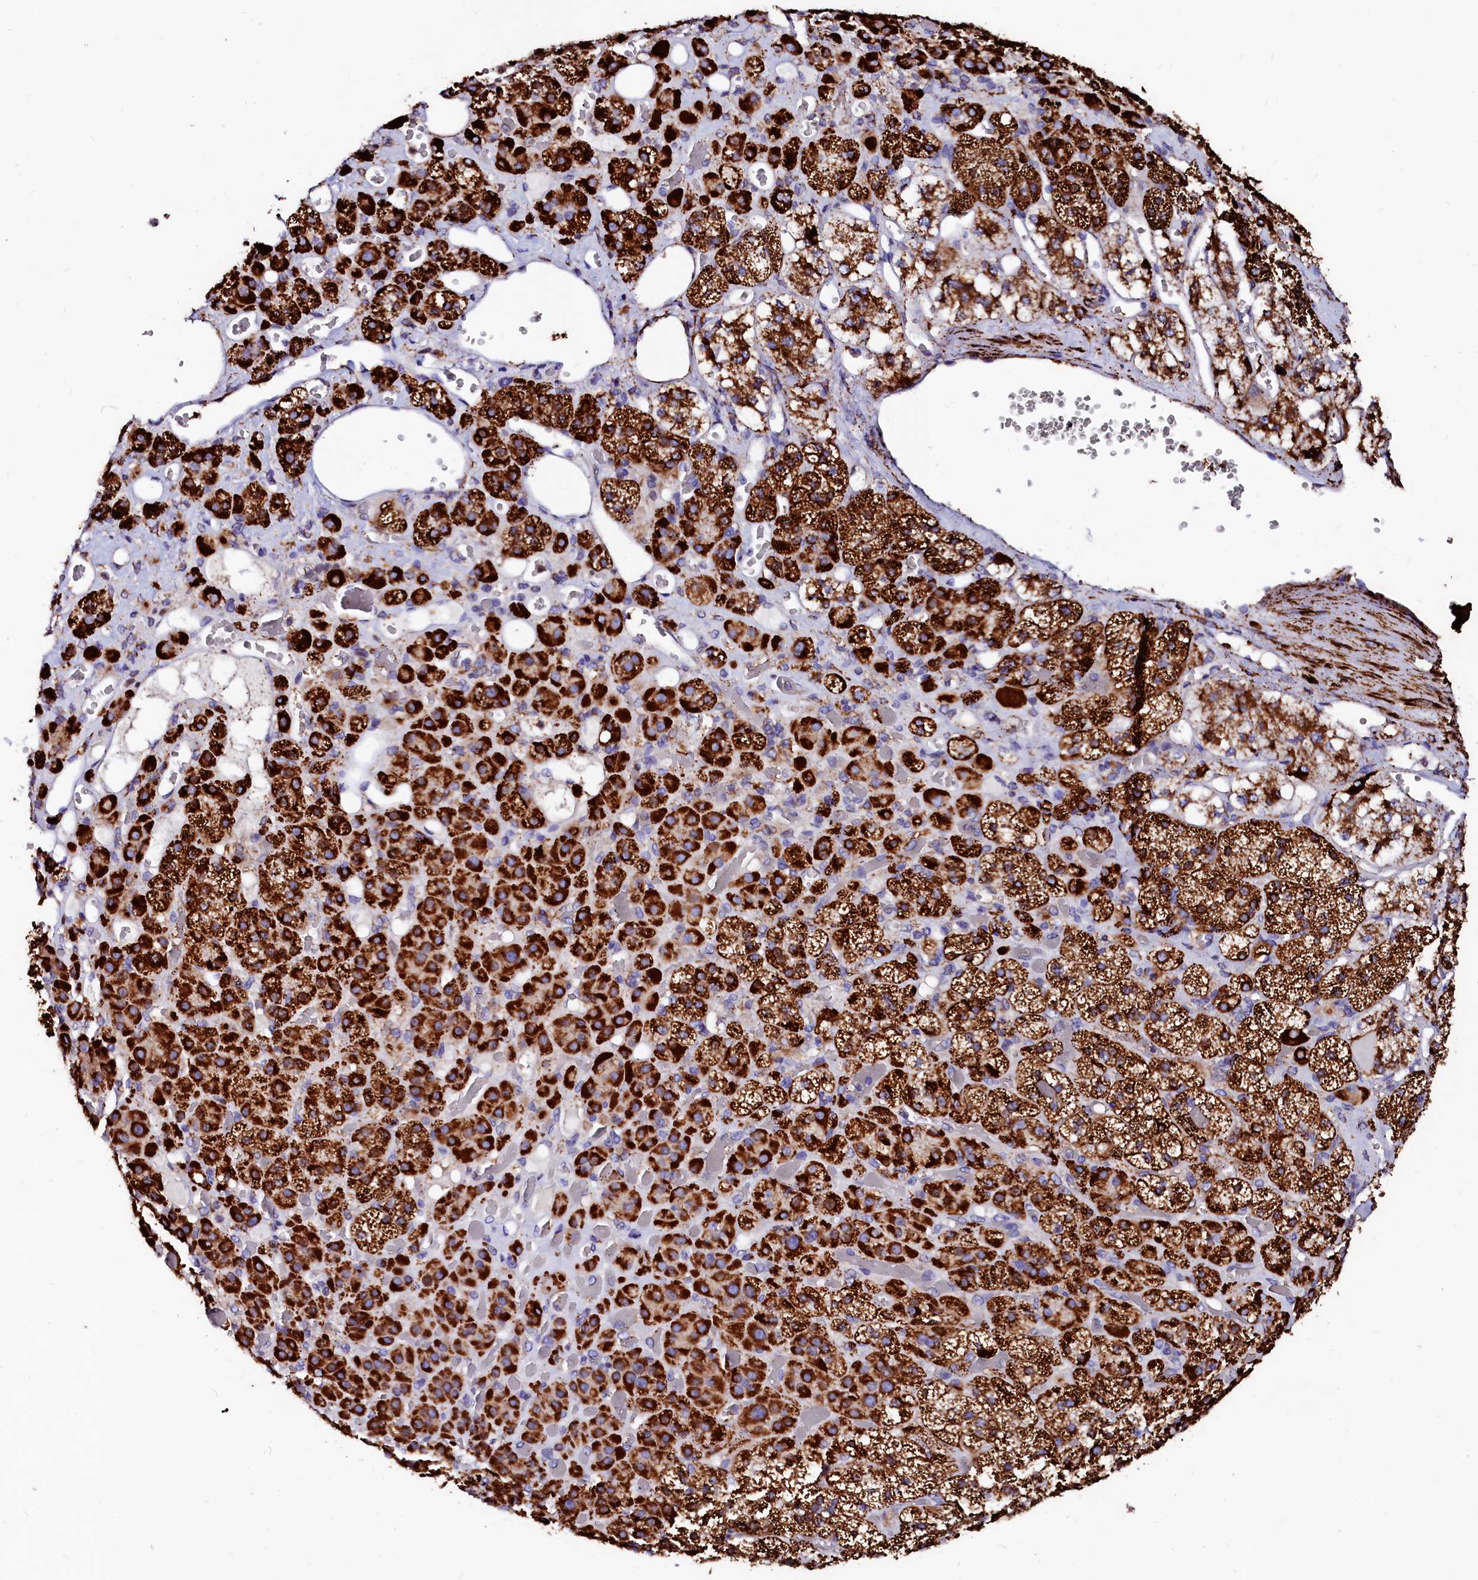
{"staining": {"intensity": "strong", "quantity": ">75%", "location": "cytoplasmic/membranous"}, "tissue": "adrenal gland", "cell_type": "Glandular cells", "image_type": "normal", "snomed": [{"axis": "morphology", "description": "Normal tissue, NOS"}, {"axis": "topography", "description": "Adrenal gland"}], "caption": "Approximately >75% of glandular cells in unremarkable human adrenal gland display strong cytoplasmic/membranous protein positivity as visualized by brown immunohistochemical staining.", "gene": "MAOB", "patient": {"sex": "male", "age": 57}}